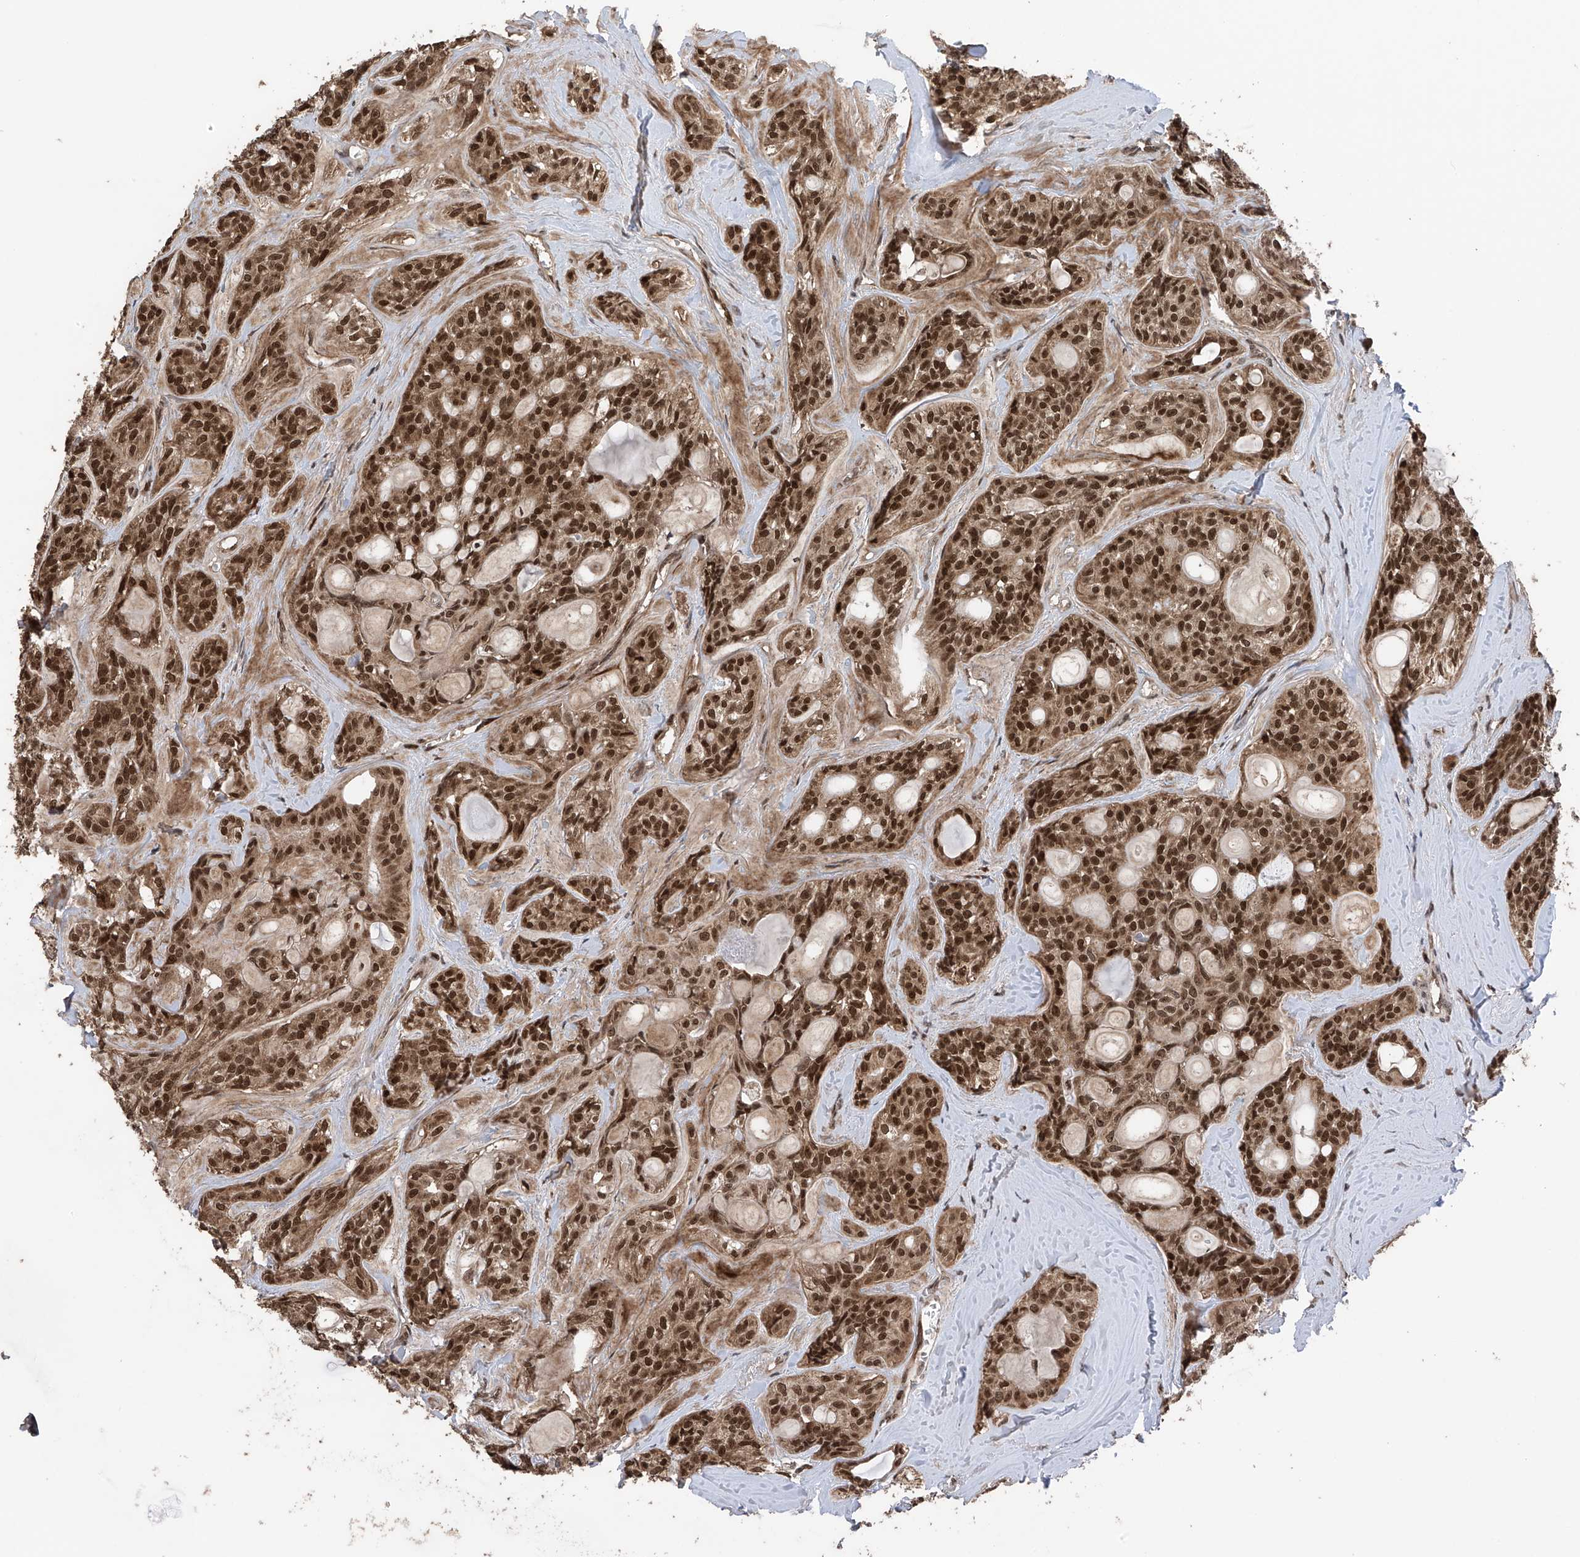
{"staining": {"intensity": "strong", "quantity": ">75%", "location": "cytoplasmic/membranous,nuclear"}, "tissue": "head and neck cancer", "cell_type": "Tumor cells", "image_type": "cancer", "snomed": [{"axis": "morphology", "description": "Adenocarcinoma, NOS"}, {"axis": "topography", "description": "Head-Neck"}], "caption": "The image reveals a brown stain indicating the presence of a protein in the cytoplasmic/membranous and nuclear of tumor cells in adenocarcinoma (head and neck). Using DAB (brown) and hematoxylin (blue) stains, captured at high magnification using brightfield microscopy.", "gene": "DNAJC9", "patient": {"sex": "male", "age": 66}}